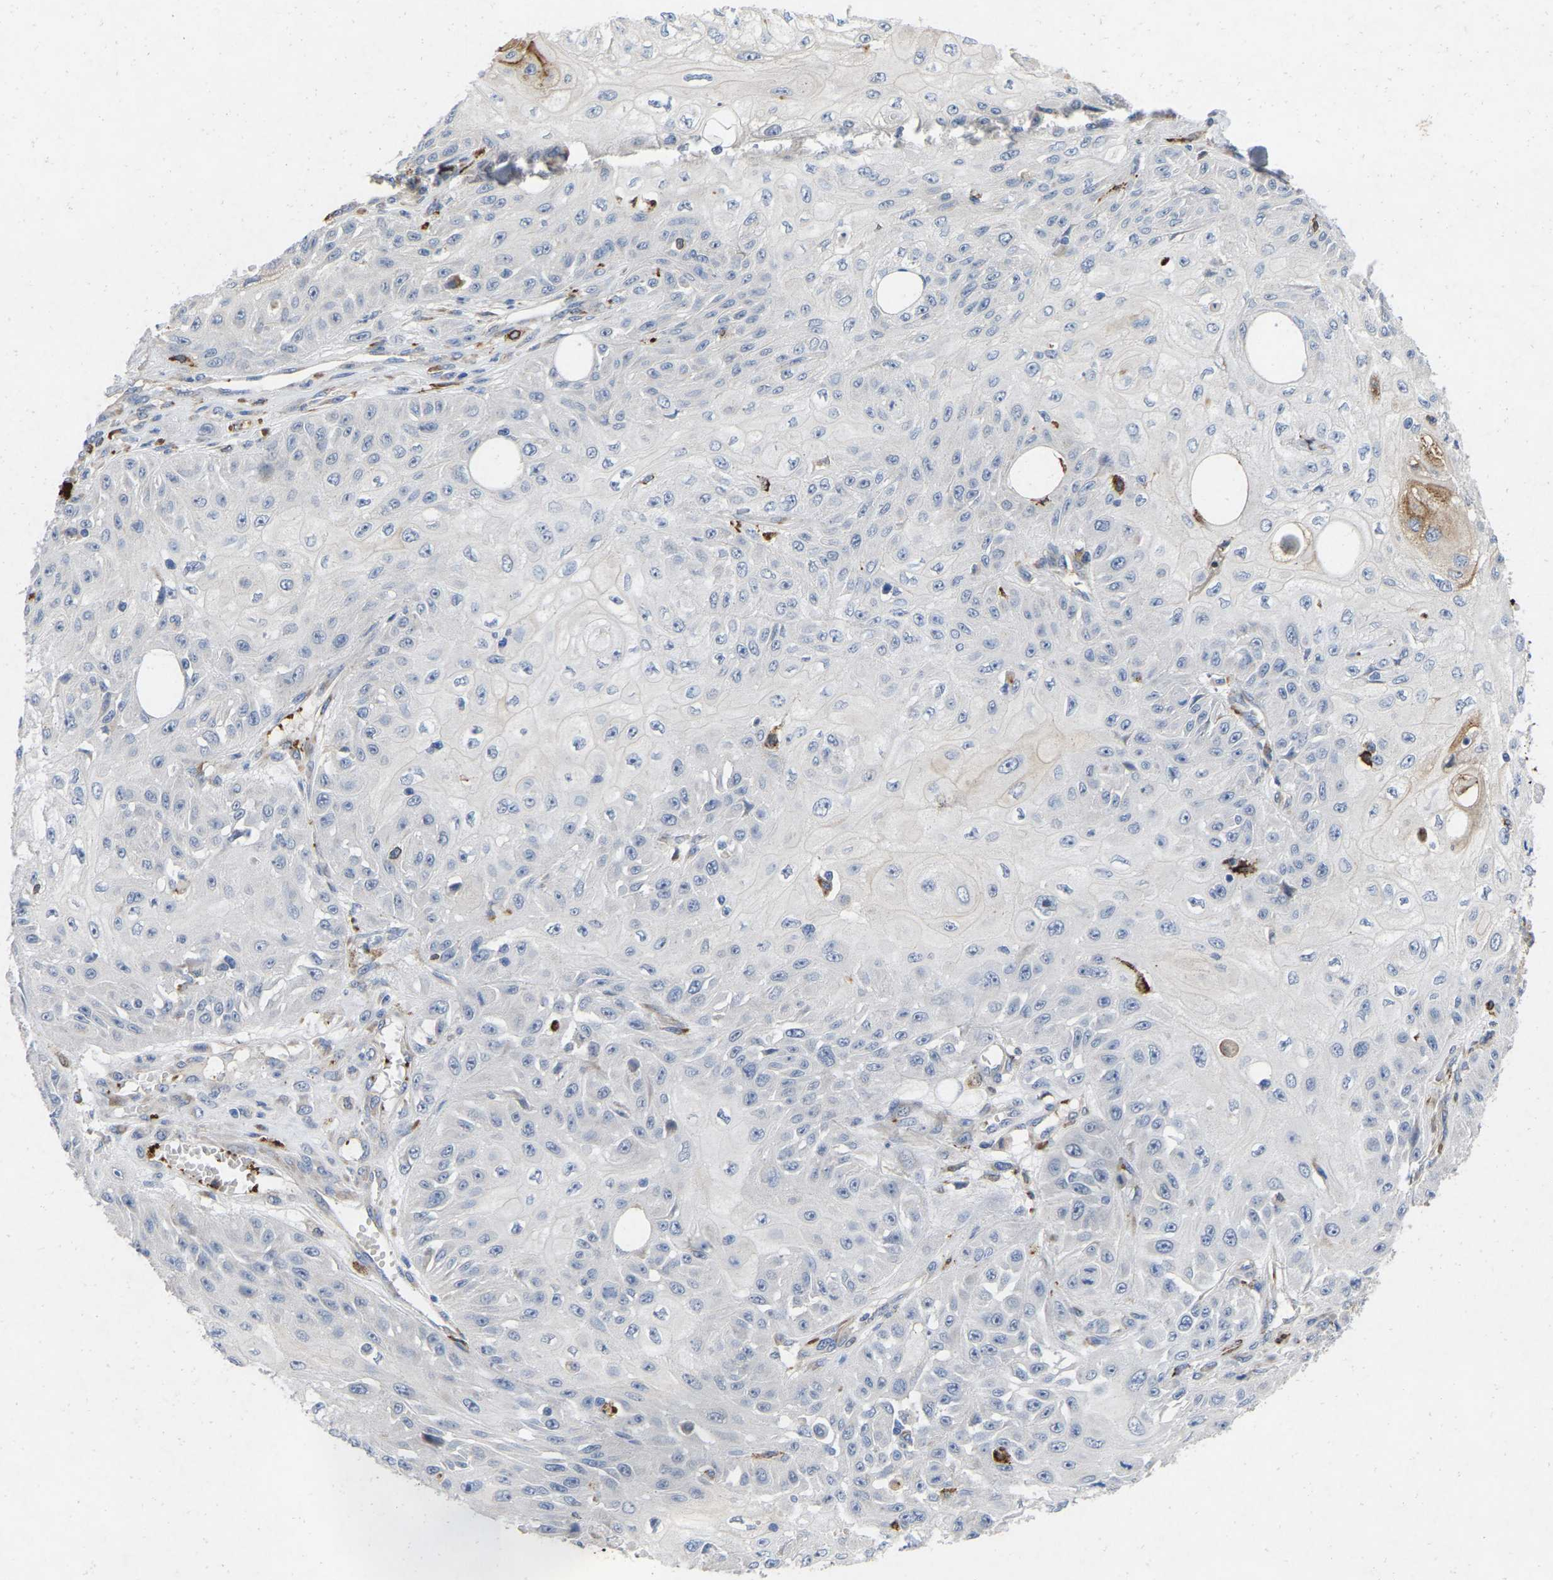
{"staining": {"intensity": "negative", "quantity": "none", "location": "none"}, "tissue": "skin cancer", "cell_type": "Tumor cells", "image_type": "cancer", "snomed": [{"axis": "morphology", "description": "Squamous cell carcinoma, NOS"}, {"axis": "morphology", "description": "Squamous cell carcinoma, metastatic, NOS"}, {"axis": "topography", "description": "Skin"}, {"axis": "topography", "description": "Lymph node"}], "caption": "An immunohistochemistry photomicrograph of skin cancer (squamous cell carcinoma) is shown. There is no staining in tumor cells of skin cancer (squamous cell carcinoma).", "gene": "RHEB", "patient": {"sex": "male", "age": 75}}